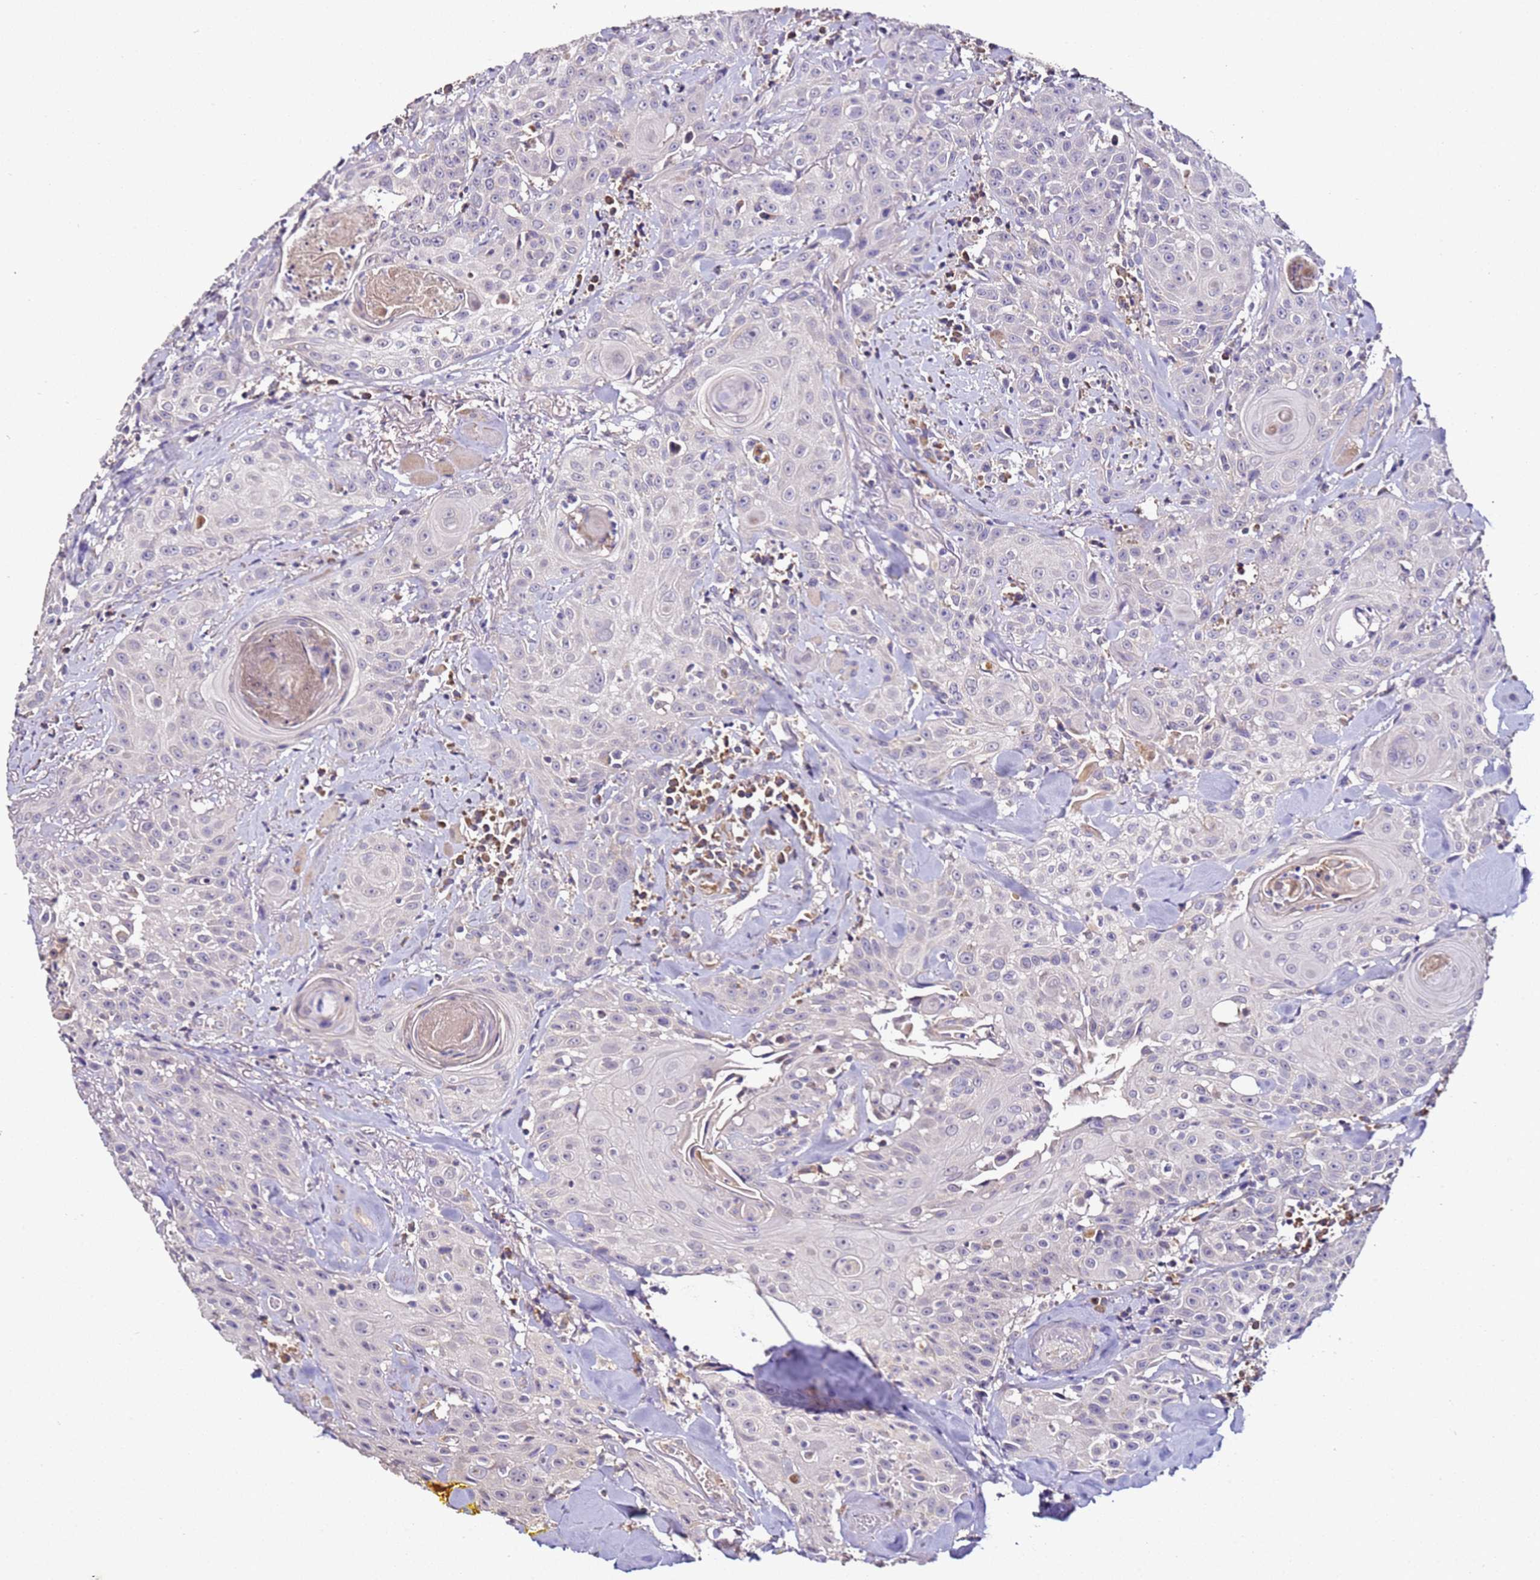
{"staining": {"intensity": "negative", "quantity": "none", "location": "none"}, "tissue": "head and neck cancer", "cell_type": "Tumor cells", "image_type": "cancer", "snomed": [{"axis": "morphology", "description": "Squamous cell carcinoma, NOS"}, {"axis": "topography", "description": "Oral tissue"}, {"axis": "topography", "description": "Head-Neck"}], "caption": "Histopathology image shows no protein staining in tumor cells of head and neck squamous cell carcinoma tissue. The staining was performed using DAB (3,3'-diaminobenzidine) to visualize the protein expression in brown, while the nuclei were stained in blue with hematoxylin (Magnification: 20x).", "gene": "OR2B11", "patient": {"sex": "female", "age": 82}}